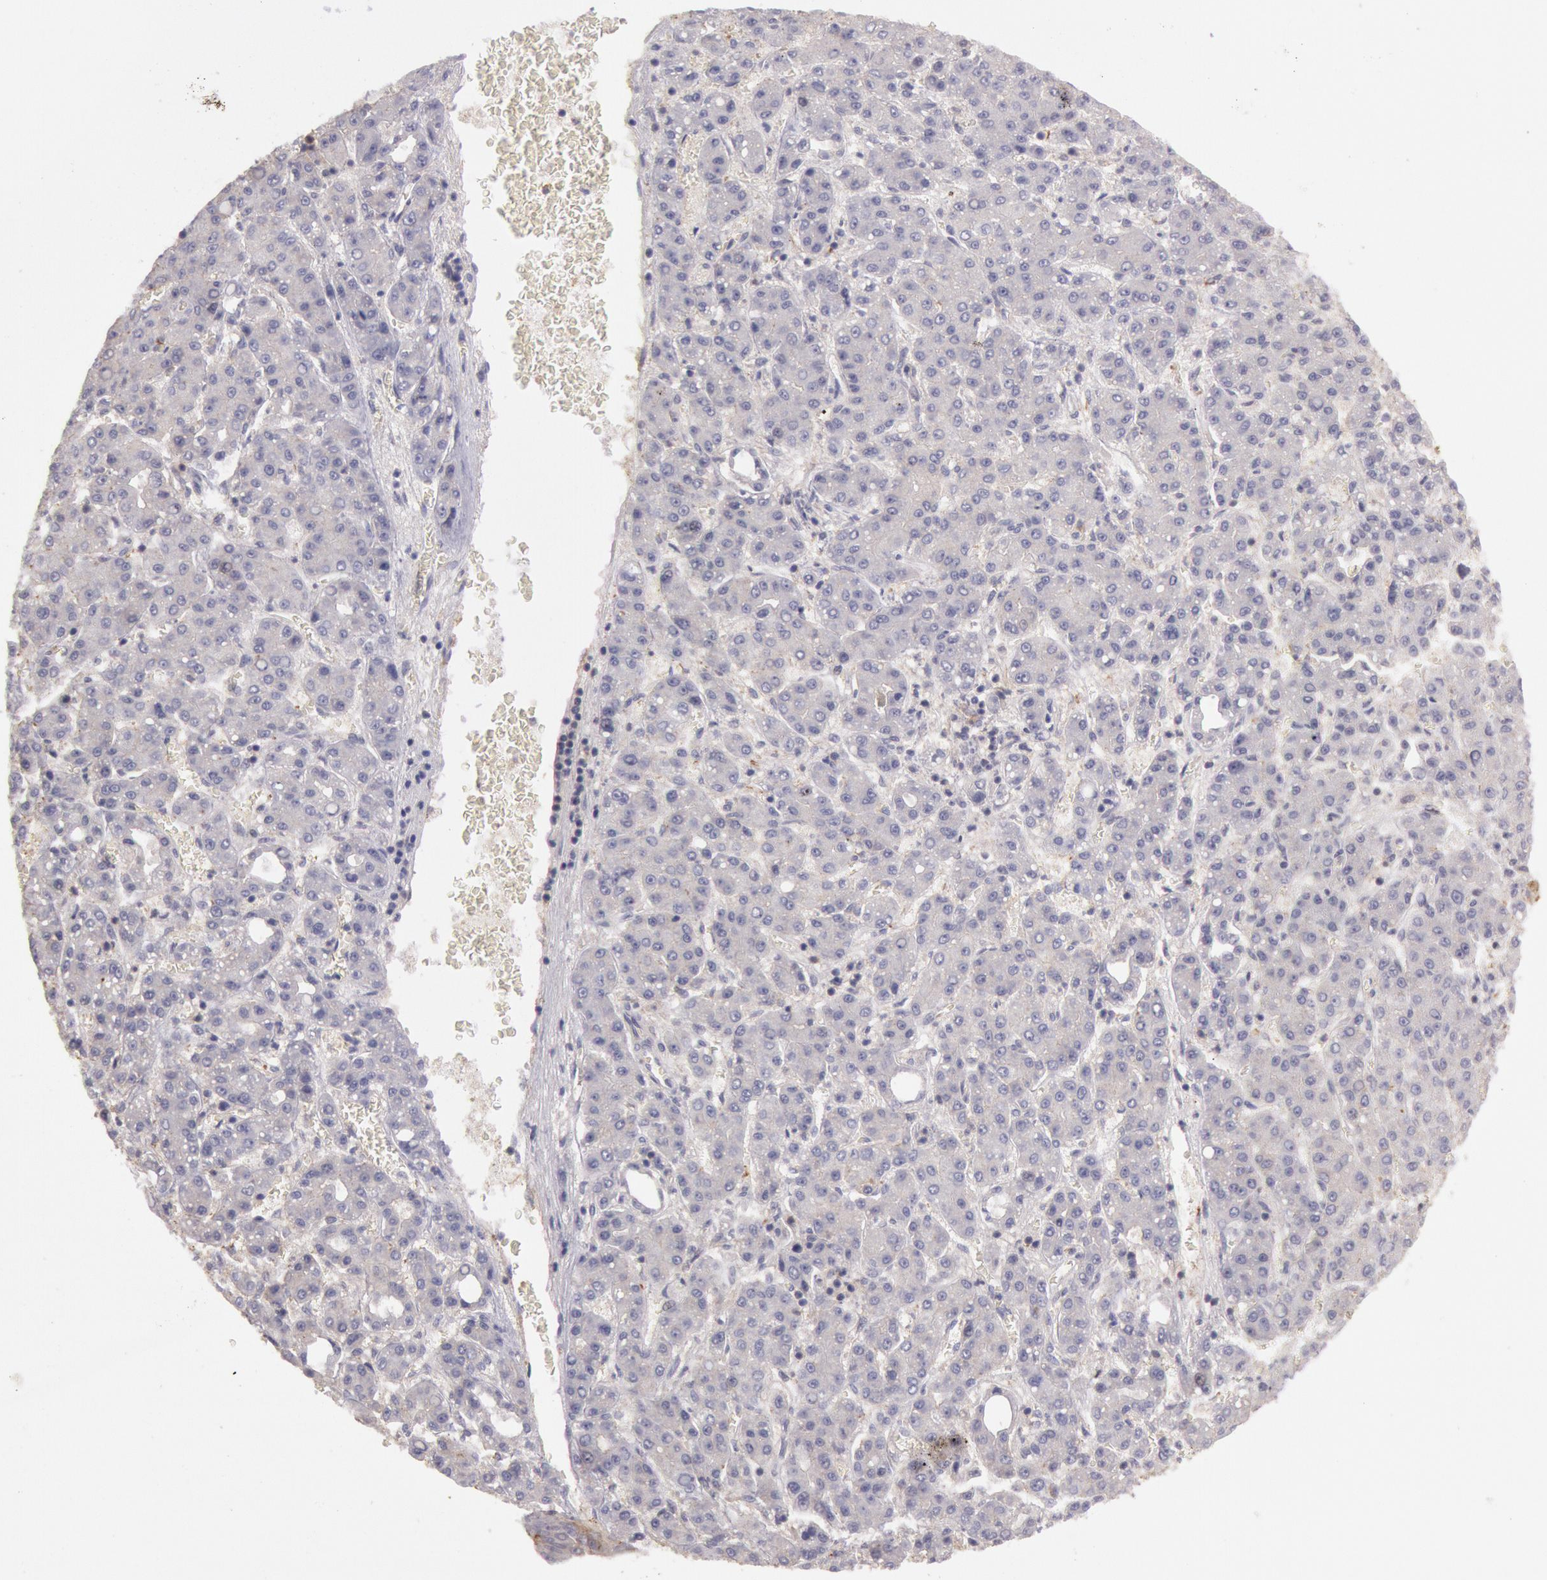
{"staining": {"intensity": "negative", "quantity": "none", "location": "none"}, "tissue": "liver cancer", "cell_type": "Tumor cells", "image_type": "cancer", "snomed": [{"axis": "morphology", "description": "Carcinoma, Hepatocellular, NOS"}, {"axis": "topography", "description": "Liver"}], "caption": "This is an immunohistochemistry micrograph of human liver hepatocellular carcinoma. There is no staining in tumor cells.", "gene": "TRIB2", "patient": {"sex": "male", "age": 69}}